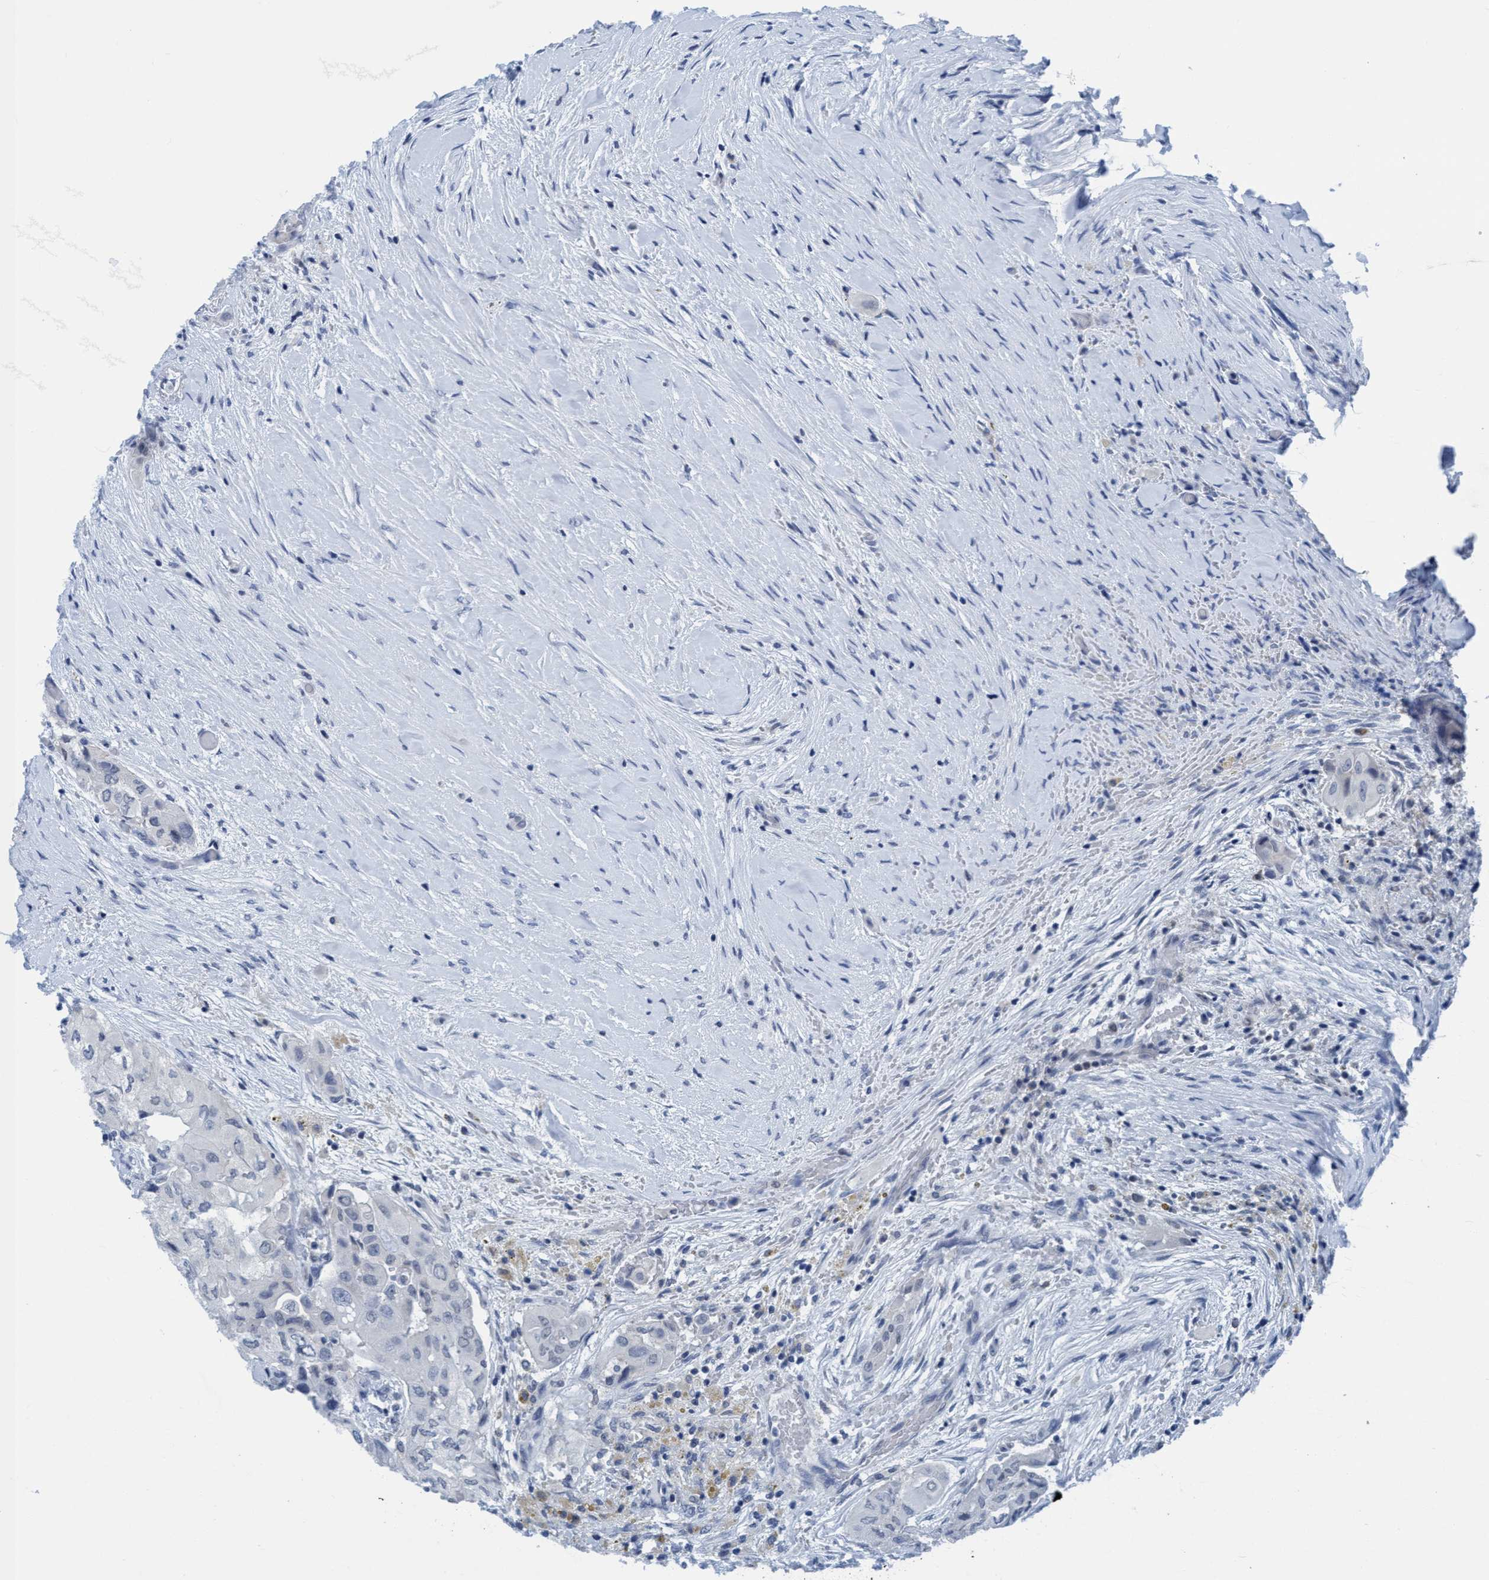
{"staining": {"intensity": "negative", "quantity": "none", "location": "none"}, "tissue": "thyroid cancer", "cell_type": "Tumor cells", "image_type": "cancer", "snomed": [{"axis": "morphology", "description": "Papillary adenocarcinoma, NOS"}, {"axis": "topography", "description": "Thyroid gland"}], "caption": "A photomicrograph of thyroid cancer stained for a protein exhibits no brown staining in tumor cells.", "gene": "DNAI1", "patient": {"sex": "female", "age": 59}}